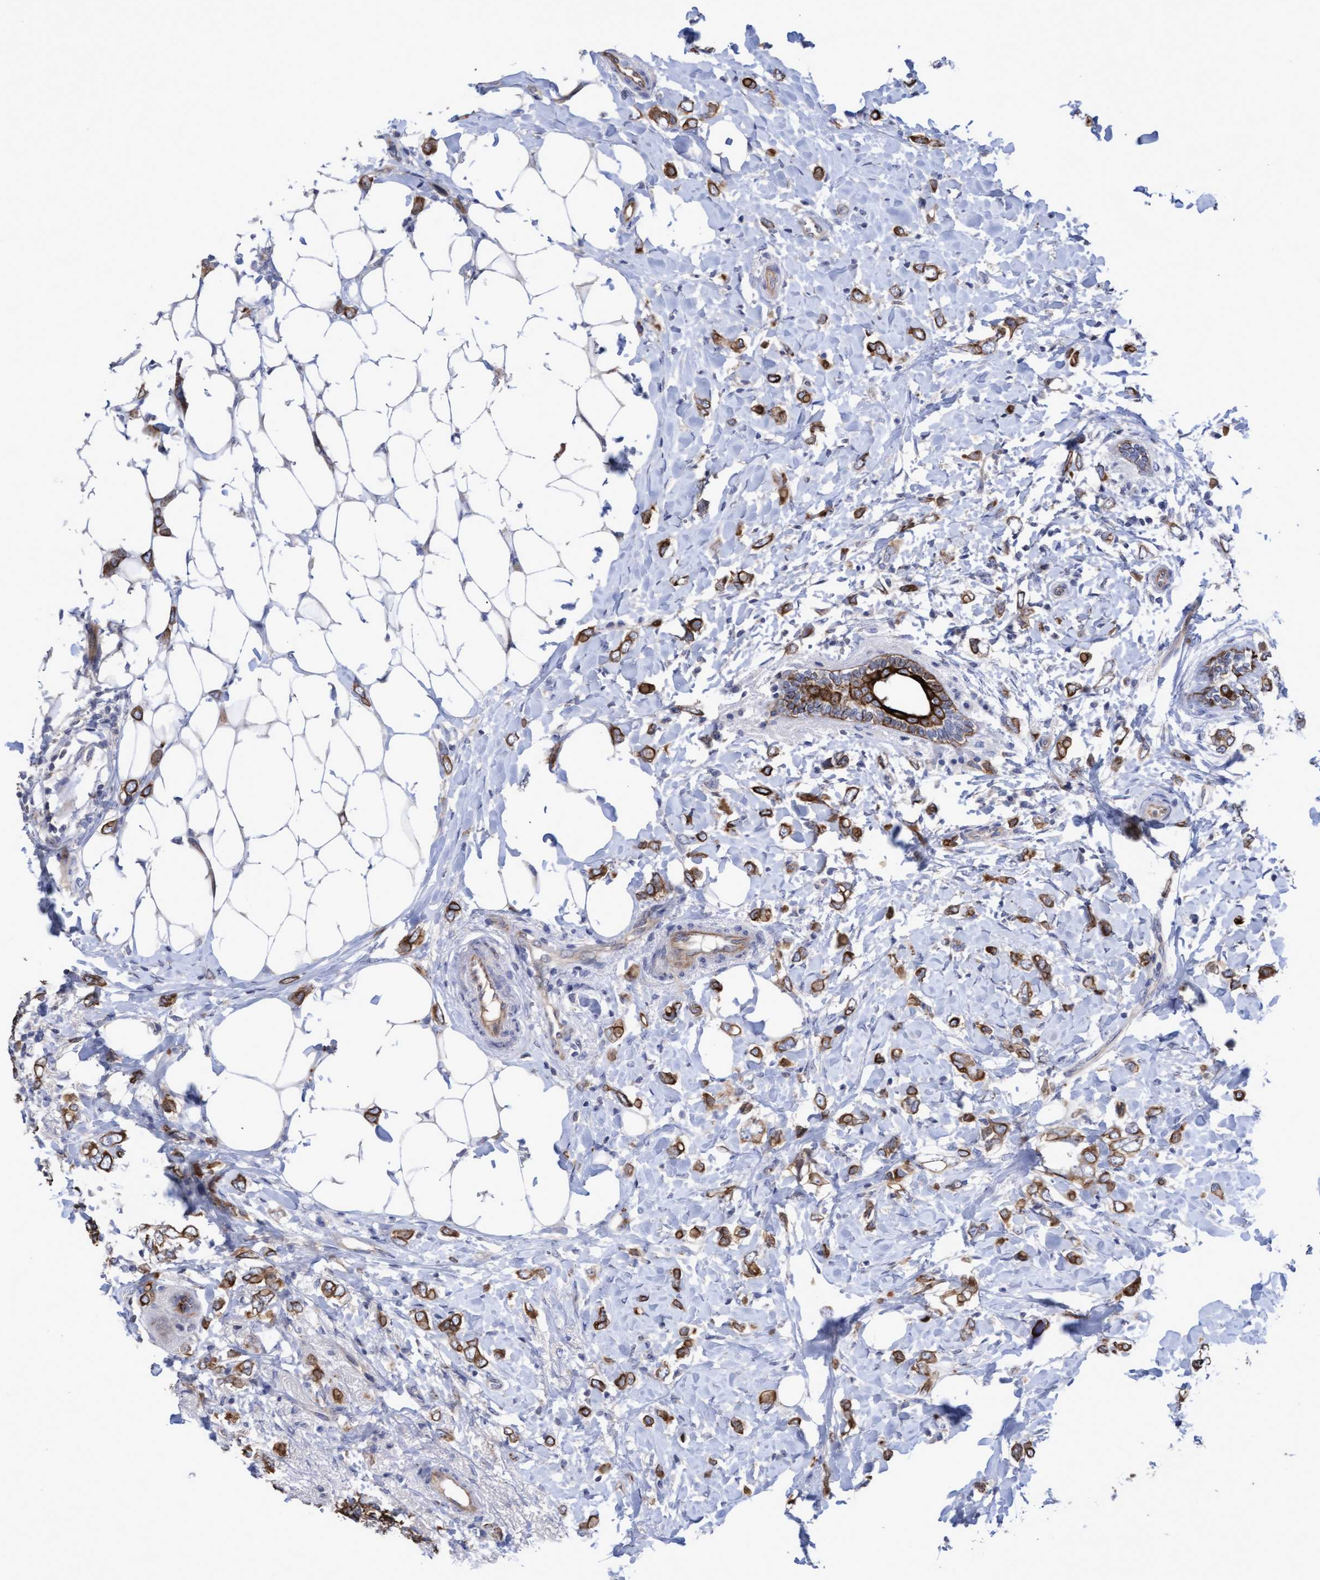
{"staining": {"intensity": "moderate", "quantity": ">75%", "location": "cytoplasmic/membranous"}, "tissue": "breast cancer", "cell_type": "Tumor cells", "image_type": "cancer", "snomed": [{"axis": "morphology", "description": "Normal tissue, NOS"}, {"axis": "morphology", "description": "Lobular carcinoma"}, {"axis": "topography", "description": "Breast"}], "caption": "Brown immunohistochemical staining in human breast cancer reveals moderate cytoplasmic/membranous positivity in about >75% of tumor cells. The protein is stained brown, and the nuclei are stained in blue (DAB (3,3'-diaminobenzidine) IHC with brightfield microscopy, high magnification).", "gene": "KRT24", "patient": {"sex": "female", "age": 47}}